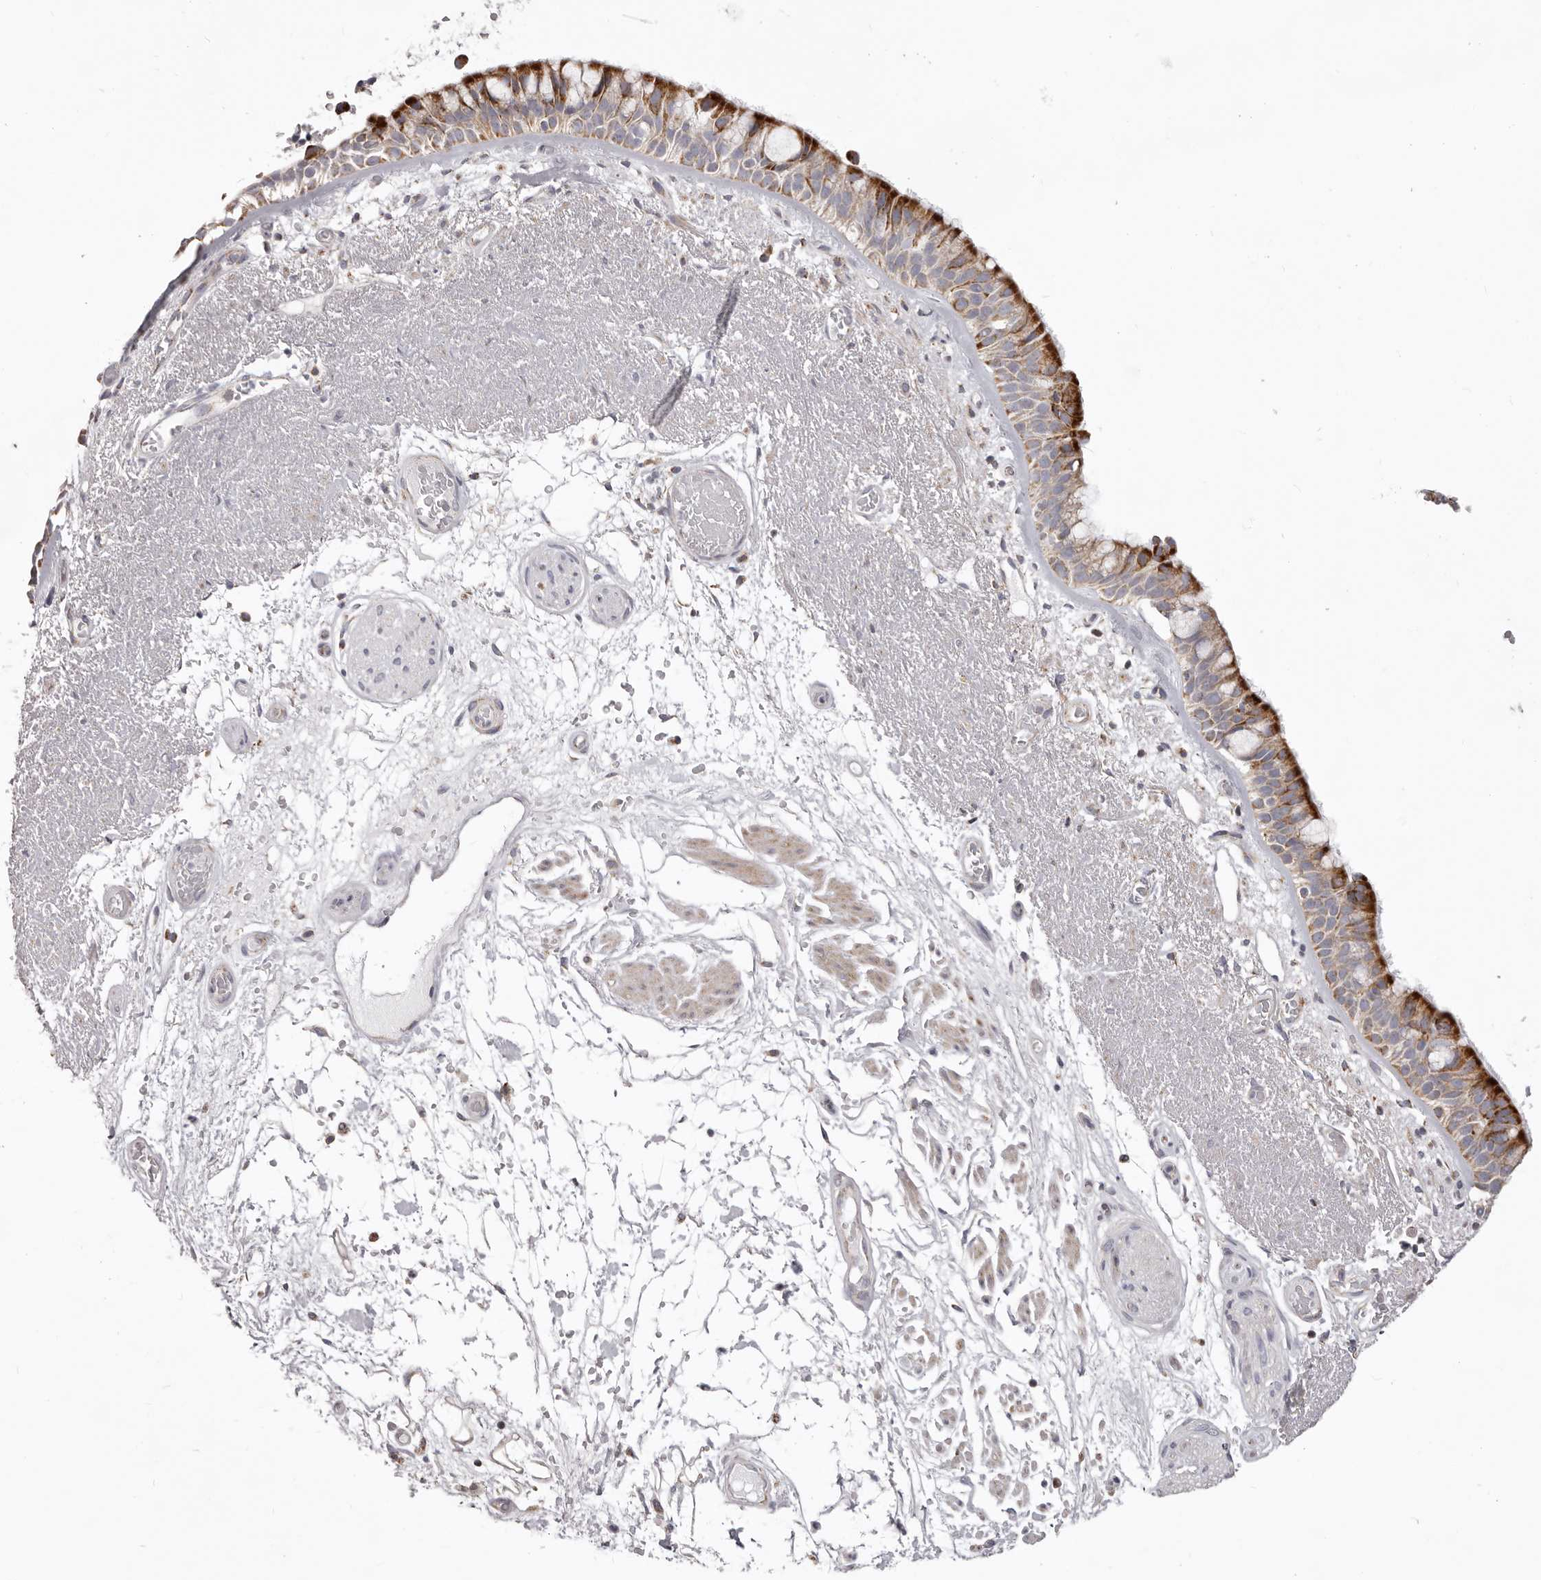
{"staining": {"intensity": "strong", "quantity": ">75%", "location": "cytoplasmic/membranous"}, "tissue": "bronchus", "cell_type": "Respiratory epithelial cells", "image_type": "normal", "snomed": [{"axis": "morphology", "description": "Normal tissue, NOS"}, {"axis": "morphology", "description": "Squamous cell carcinoma, NOS"}, {"axis": "topography", "description": "Lymph node"}, {"axis": "topography", "description": "Bronchus"}, {"axis": "topography", "description": "Lung"}], "caption": "Immunohistochemistry image of normal bronchus stained for a protein (brown), which exhibits high levels of strong cytoplasmic/membranous staining in about >75% of respiratory epithelial cells.", "gene": "PRMT2", "patient": {"sex": "male", "age": 66}}